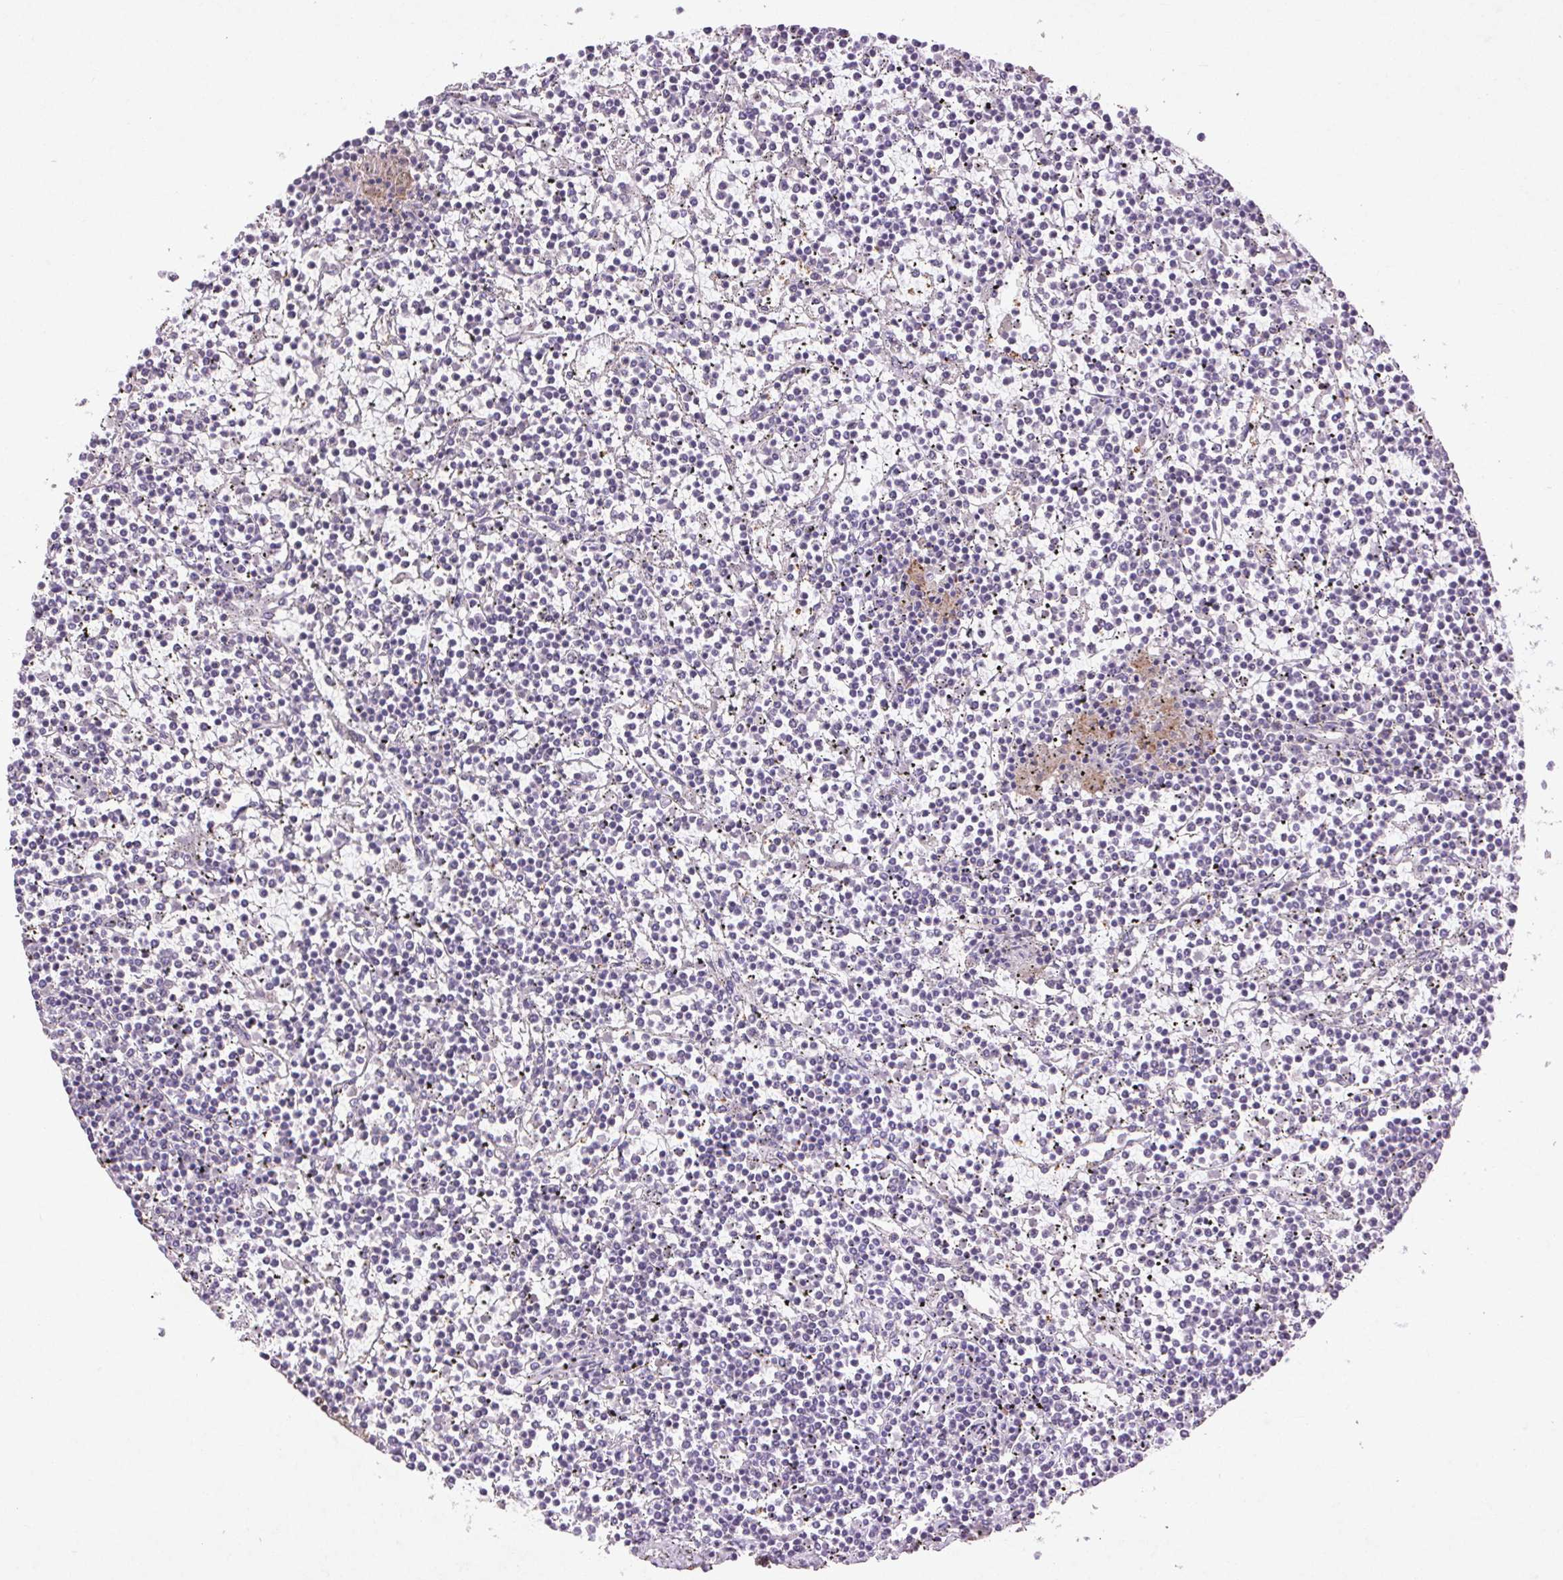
{"staining": {"intensity": "negative", "quantity": "none", "location": "none"}, "tissue": "lymphoma", "cell_type": "Tumor cells", "image_type": "cancer", "snomed": [{"axis": "morphology", "description": "Malignant lymphoma, non-Hodgkin's type, Low grade"}, {"axis": "topography", "description": "Spleen"}], "caption": "The image shows no significant expression in tumor cells of malignant lymphoma, non-Hodgkin's type (low-grade).", "gene": "FNDC7", "patient": {"sex": "female", "age": 19}}